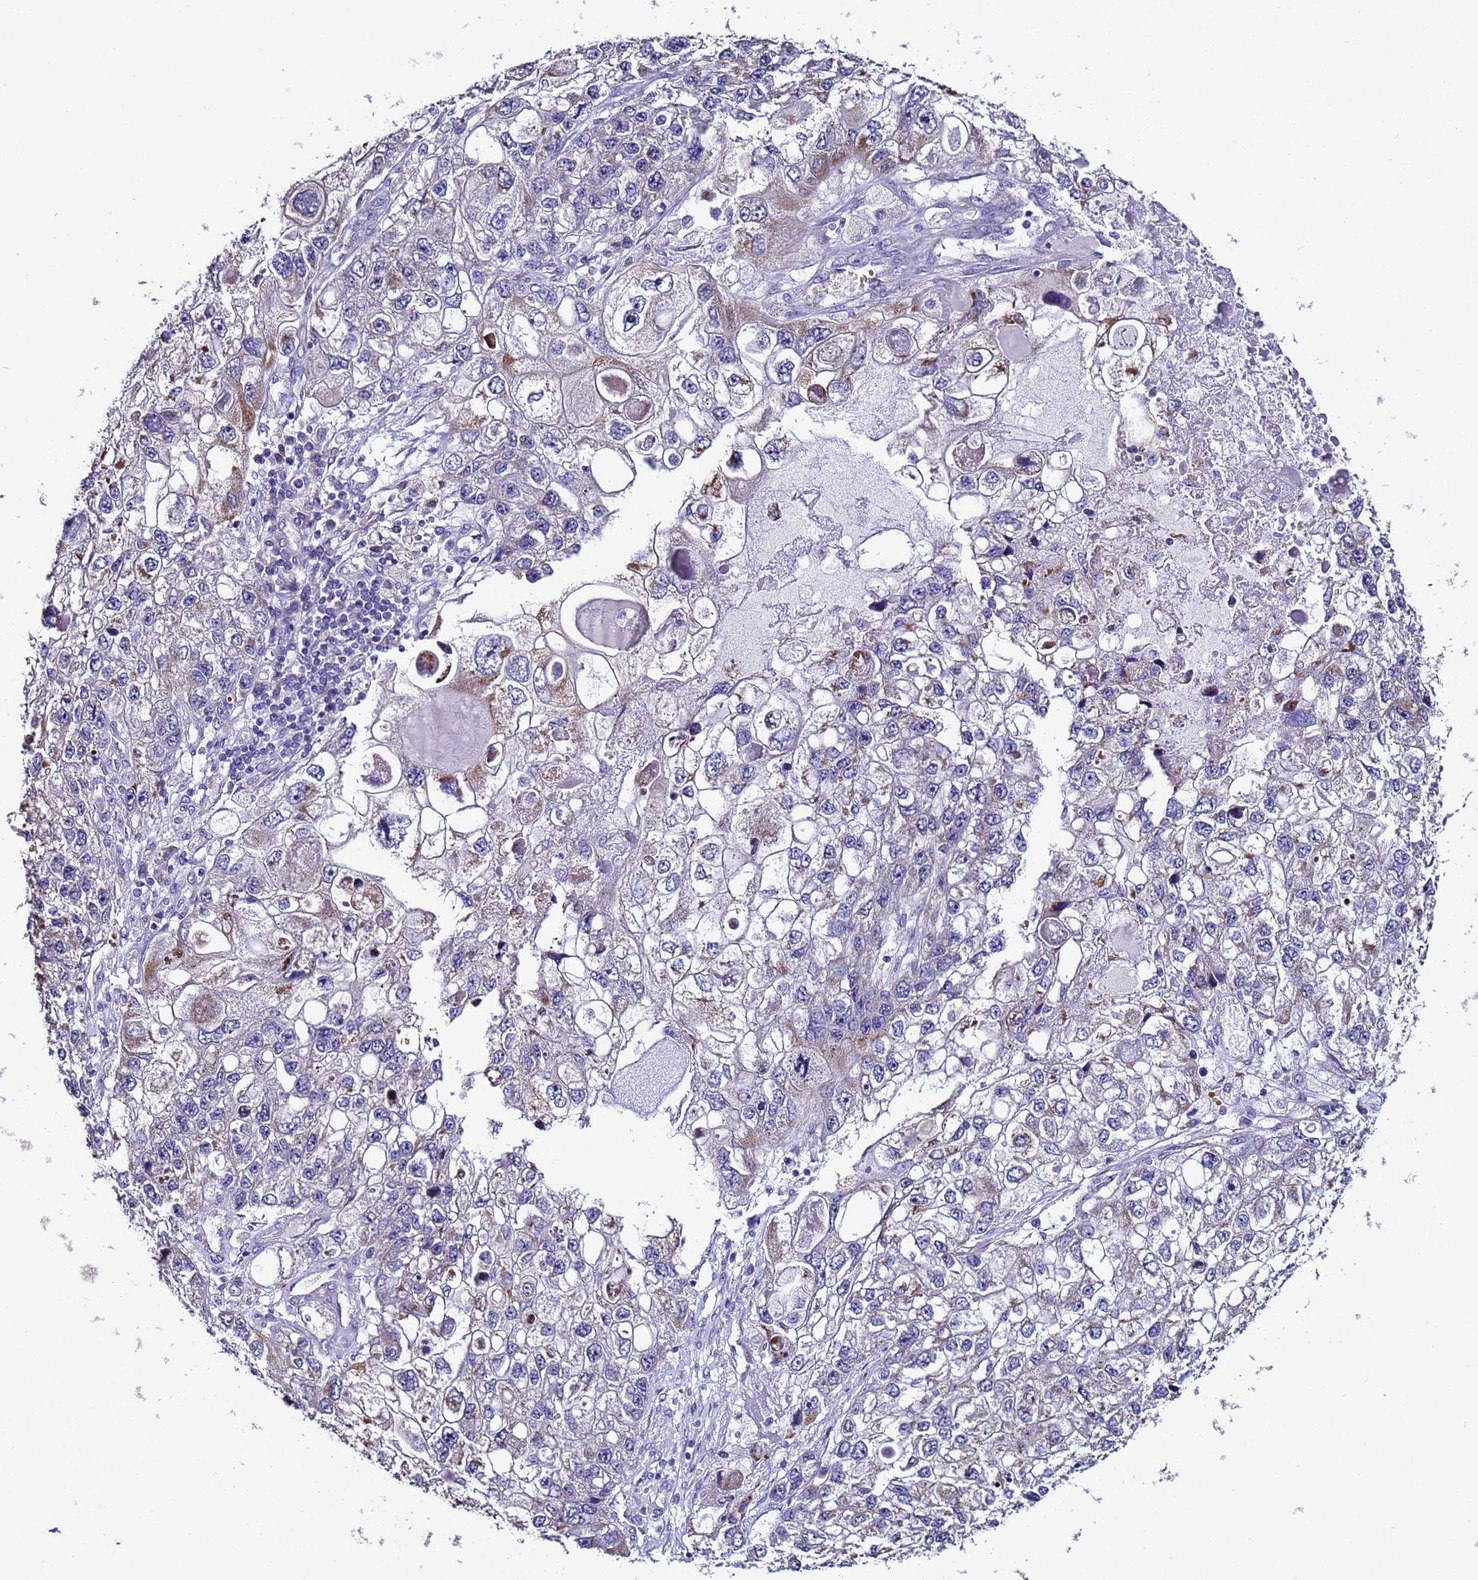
{"staining": {"intensity": "moderate", "quantity": "25%-75%", "location": "cytoplasmic/membranous"}, "tissue": "endometrial cancer", "cell_type": "Tumor cells", "image_type": "cancer", "snomed": [{"axis": "morphology", "description": "Adenocarcinoma, NOS"}, {"axis": "topography", "description": "Endometrium"}], "caption": "Immunohistochemistry (IHC) (DAB (3,3'-diaminobenzidine)) staining of endometrial adenocarcinoma shows moderate cytoplasmic/membranous protein positivity in about 25%-75% of tumor cells.", "gene": "CLHC1", "patient": {"sex": "female", "age": 49}}